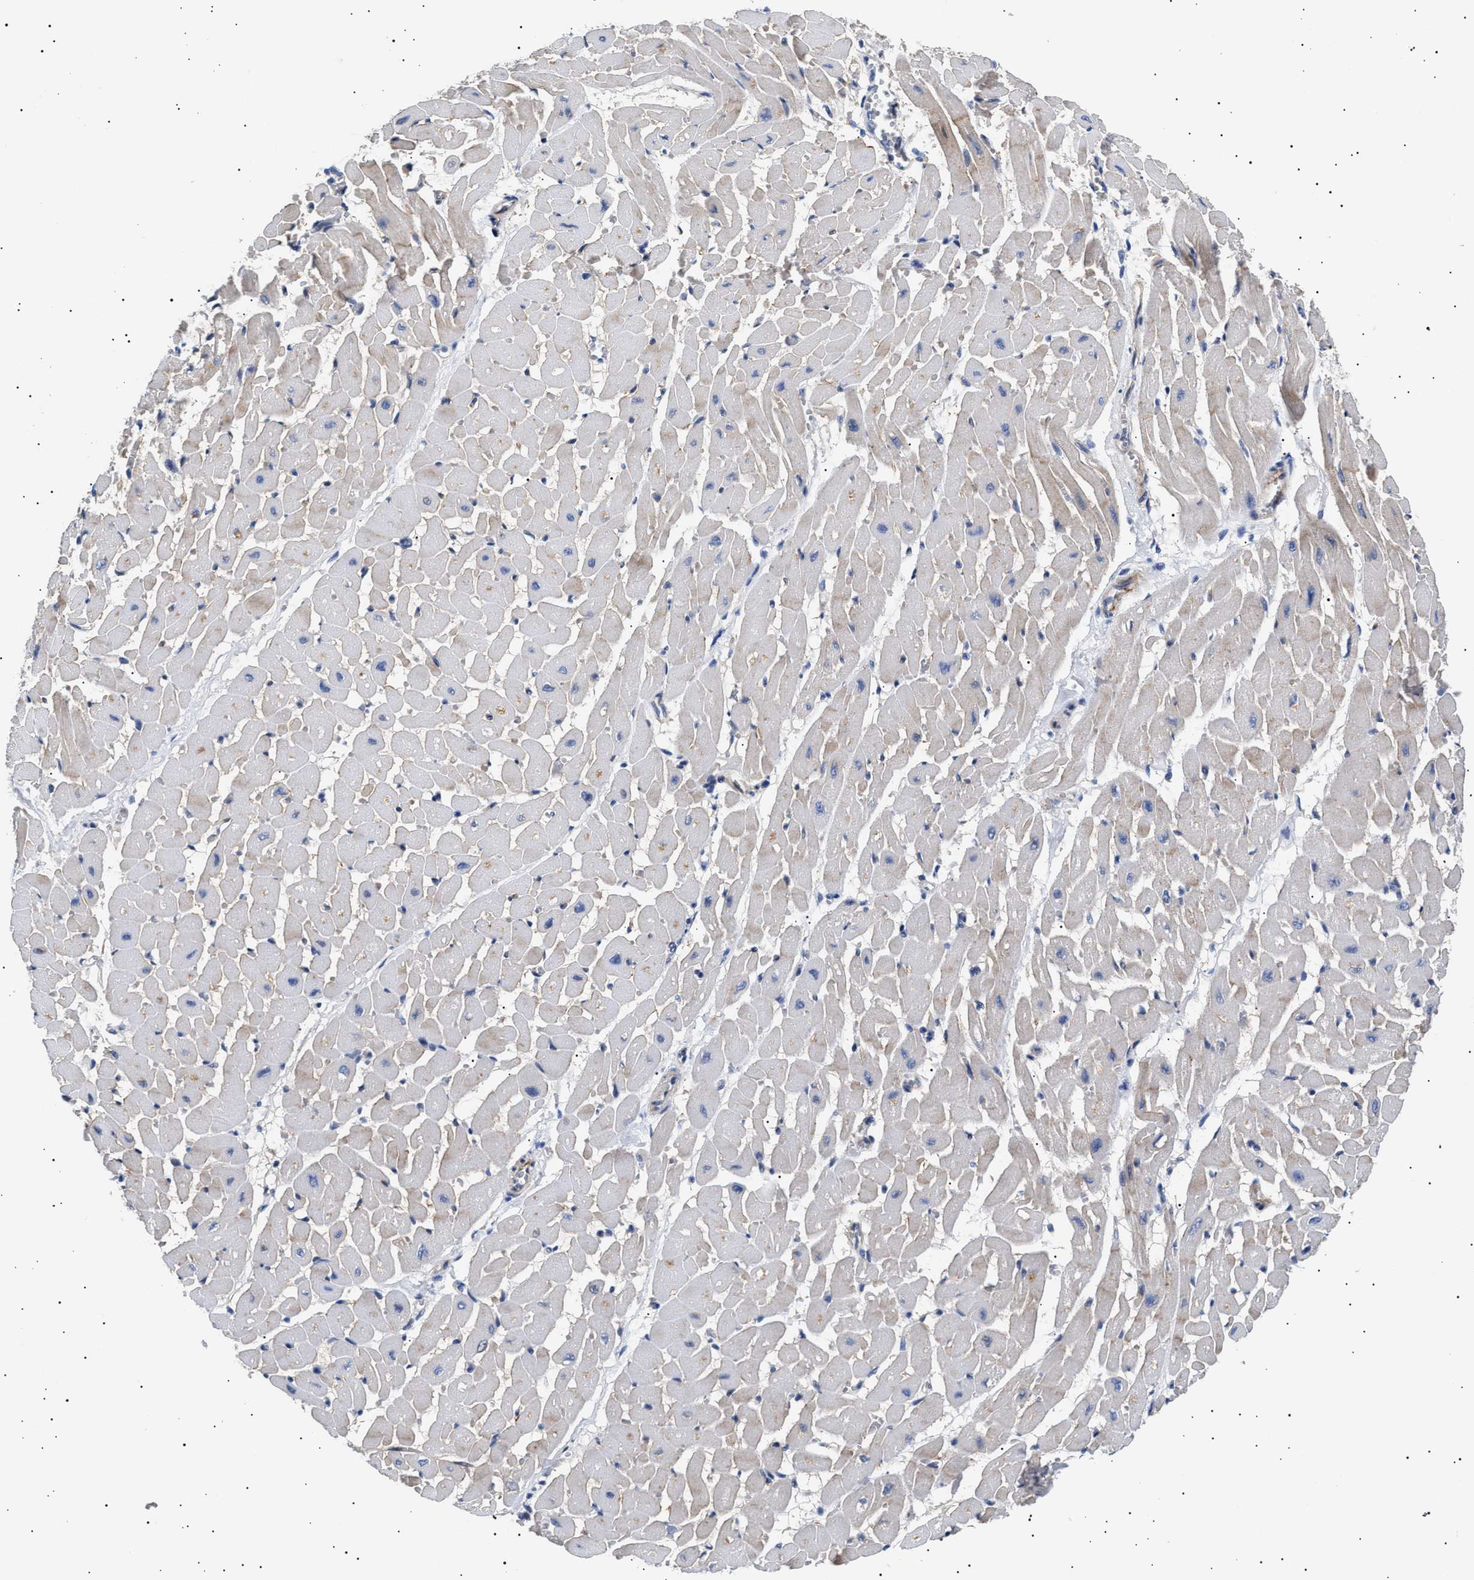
{"staining": {"intensity": "negative", "quantity": "none", "location": "none"}, "tissue": "heart muscle", "cell_type": "Cardiomyocytes", "image_type": "normal", "snomed": [{"axis": "morphology", "description": "Normal tissue, NOS"}, {"axis": "topography", "description": "Heart"}], "caption": "Immunohistochemical staining of benign human heart muscle shows no significant positivity in cardiomyocytes. (Brightfield microscopy of DAB immunohistochemistry at high magnification).", "gene": "HEMGN", "patient": {"sex": "male", "age": 45}}